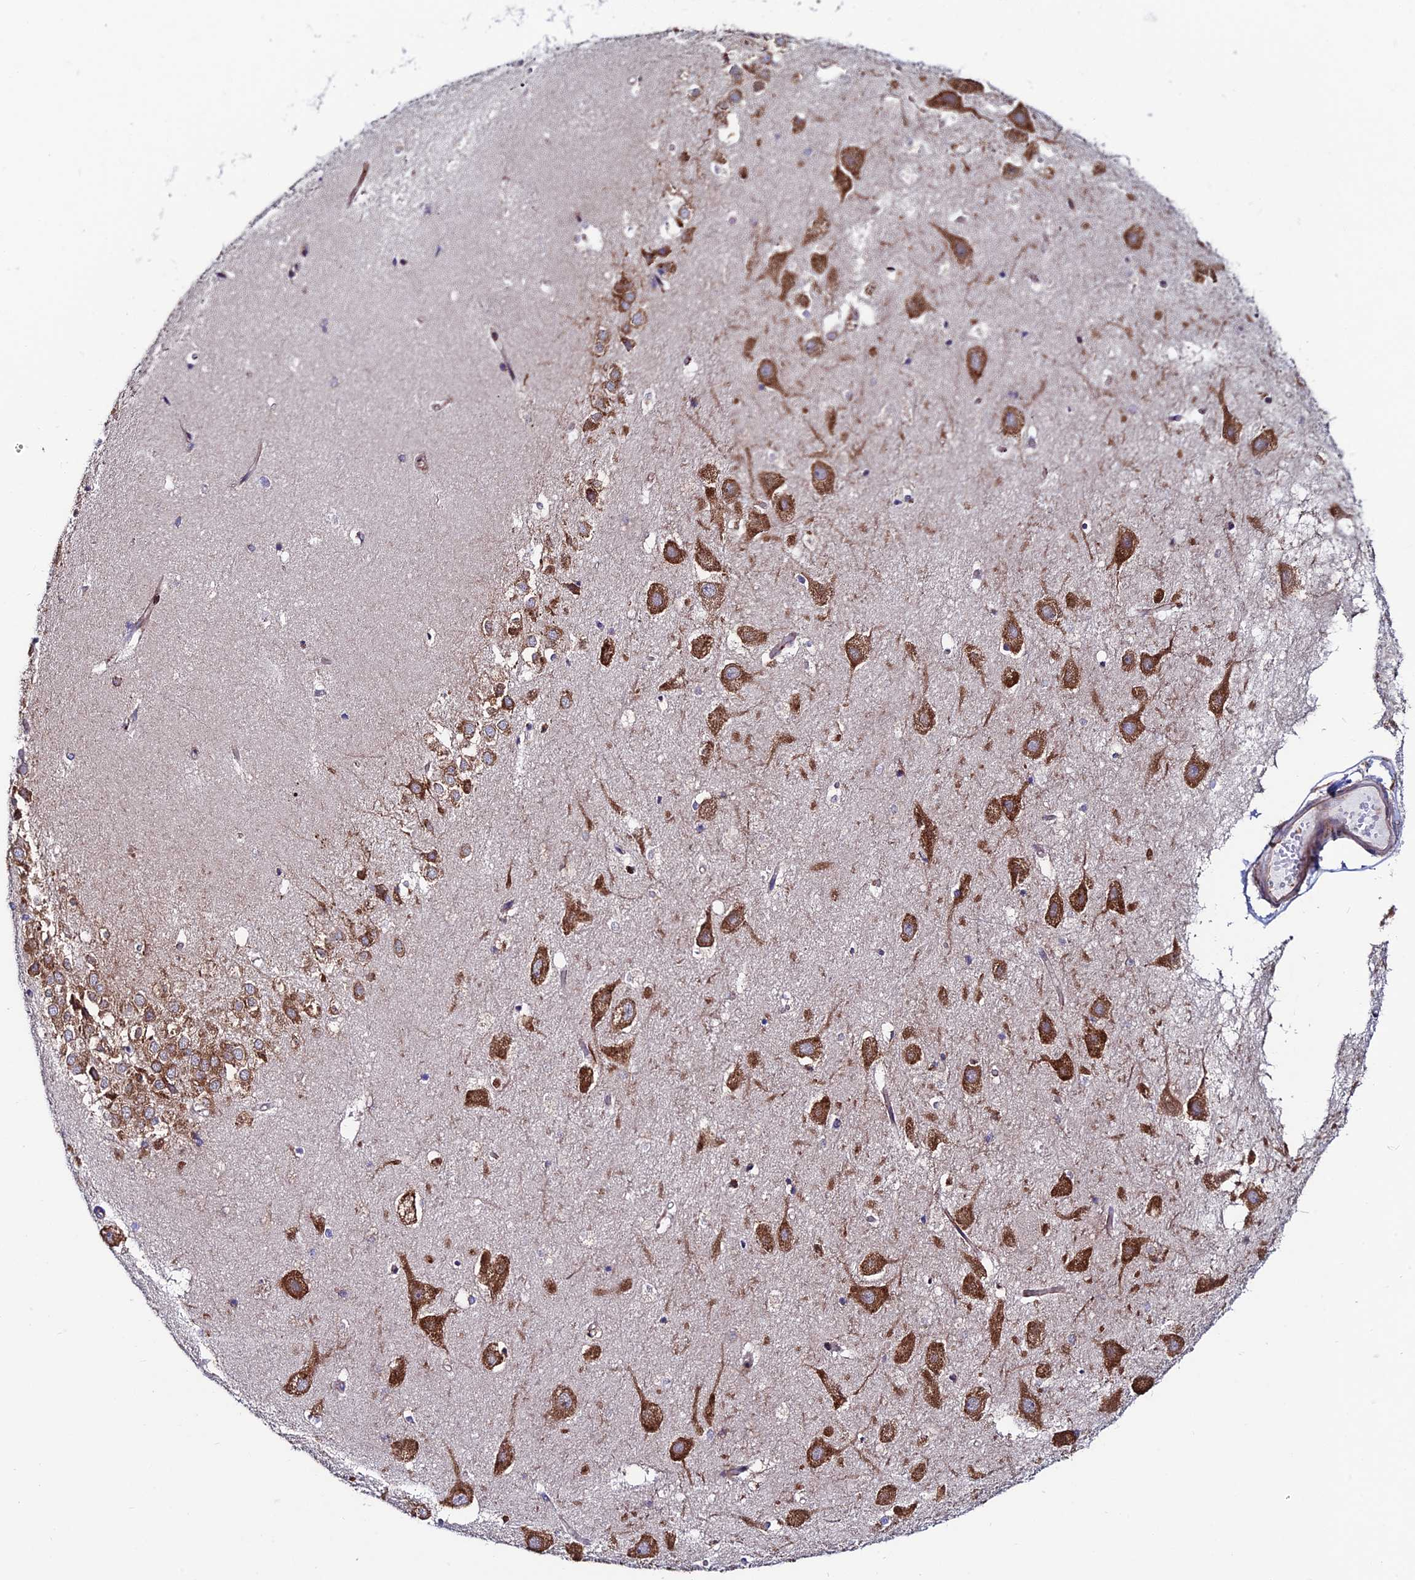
{"staining": {"intensity": "moderate", "quantity": "<25%", "location": "cytoplasmic/membranous"}, "tissue": "hippocampus", "cell_type": "Glial cells", "image_type": "normal", "snomed": [{"axis": "morphology", "description": "Normal tissue, NOS"}, {"axis": "topography", "description": "Hippocampus"}], "caption": "High-magnification brightfield microscopy of normal hippocampus stained with DAB (3,3'-diaminobenzidine) (brown) and counterstained with hematoxylin (blue). glial cells exhibit moderate cytoplasmic/membranous positivity is identified in about<25% of cells.", "gene": "EIF3K", "patient": {"sex": "female", "age": 52}}